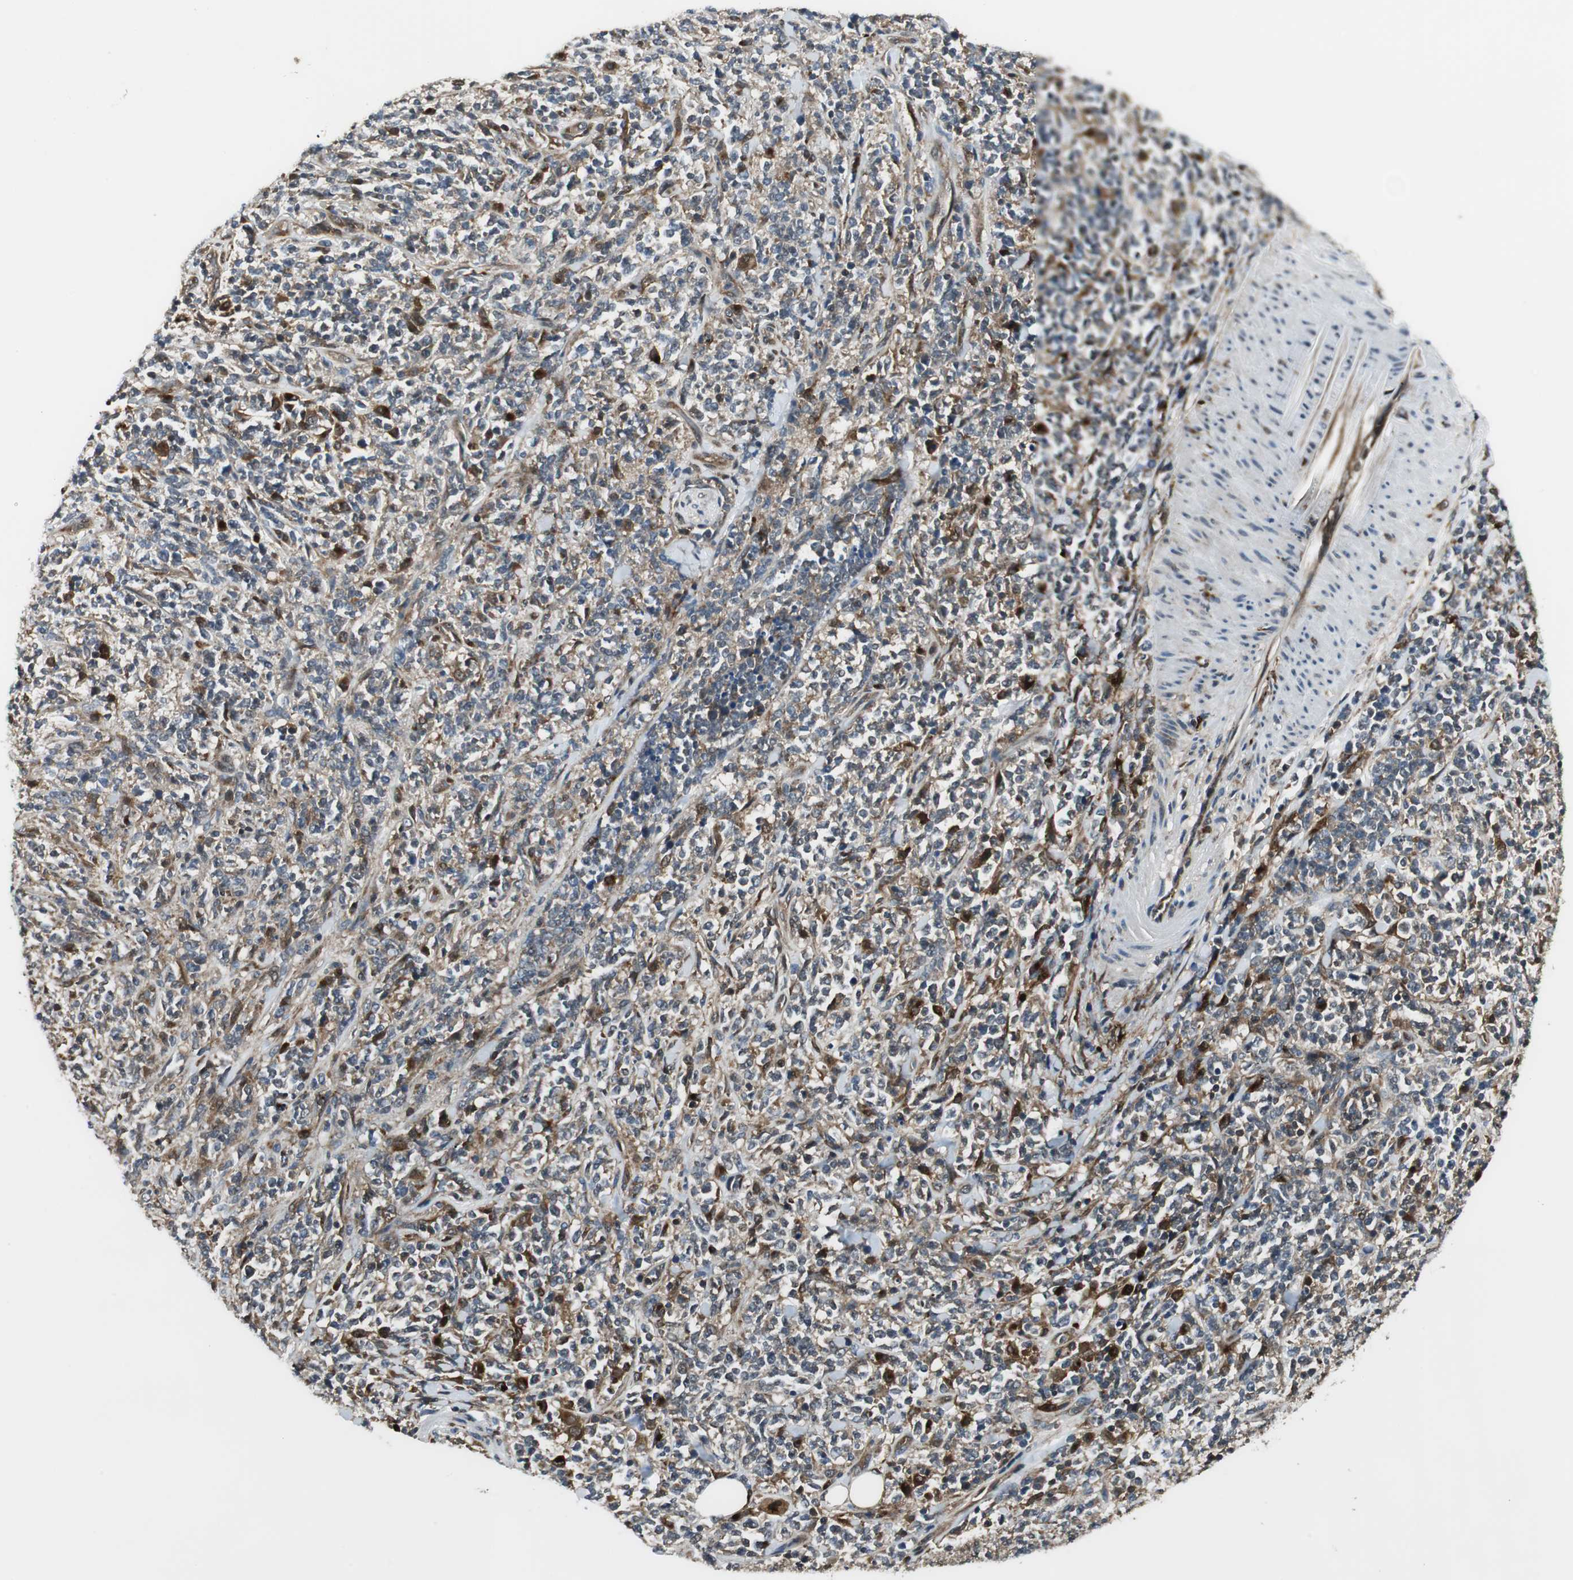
{"staining": {"intensity": "weak", "quantity": "25%-75%", "location": "cytoplasmic/membranous"}, "tissue": "lymphoma", "cell_type": "Tumor cells", "image_type": "cancer", "snomed": [{"axis": "morphology", "description": "Malignant lymphoma, non-Hodgkin's type, High grade"}, {"axis": "topography", "description": "Soft tissue"}], "caption": "Immunohistochemistry (IHC) (DAB) staining of lymphoma exhibits weak cytoplasmic/membranous protein positivity in about 25%-75% of tumor cells. Ihc stains the protein in brown and the nuclei are stained blue.", "gene": "NCK1", "patient": {"sex": "male", "age": 18}}